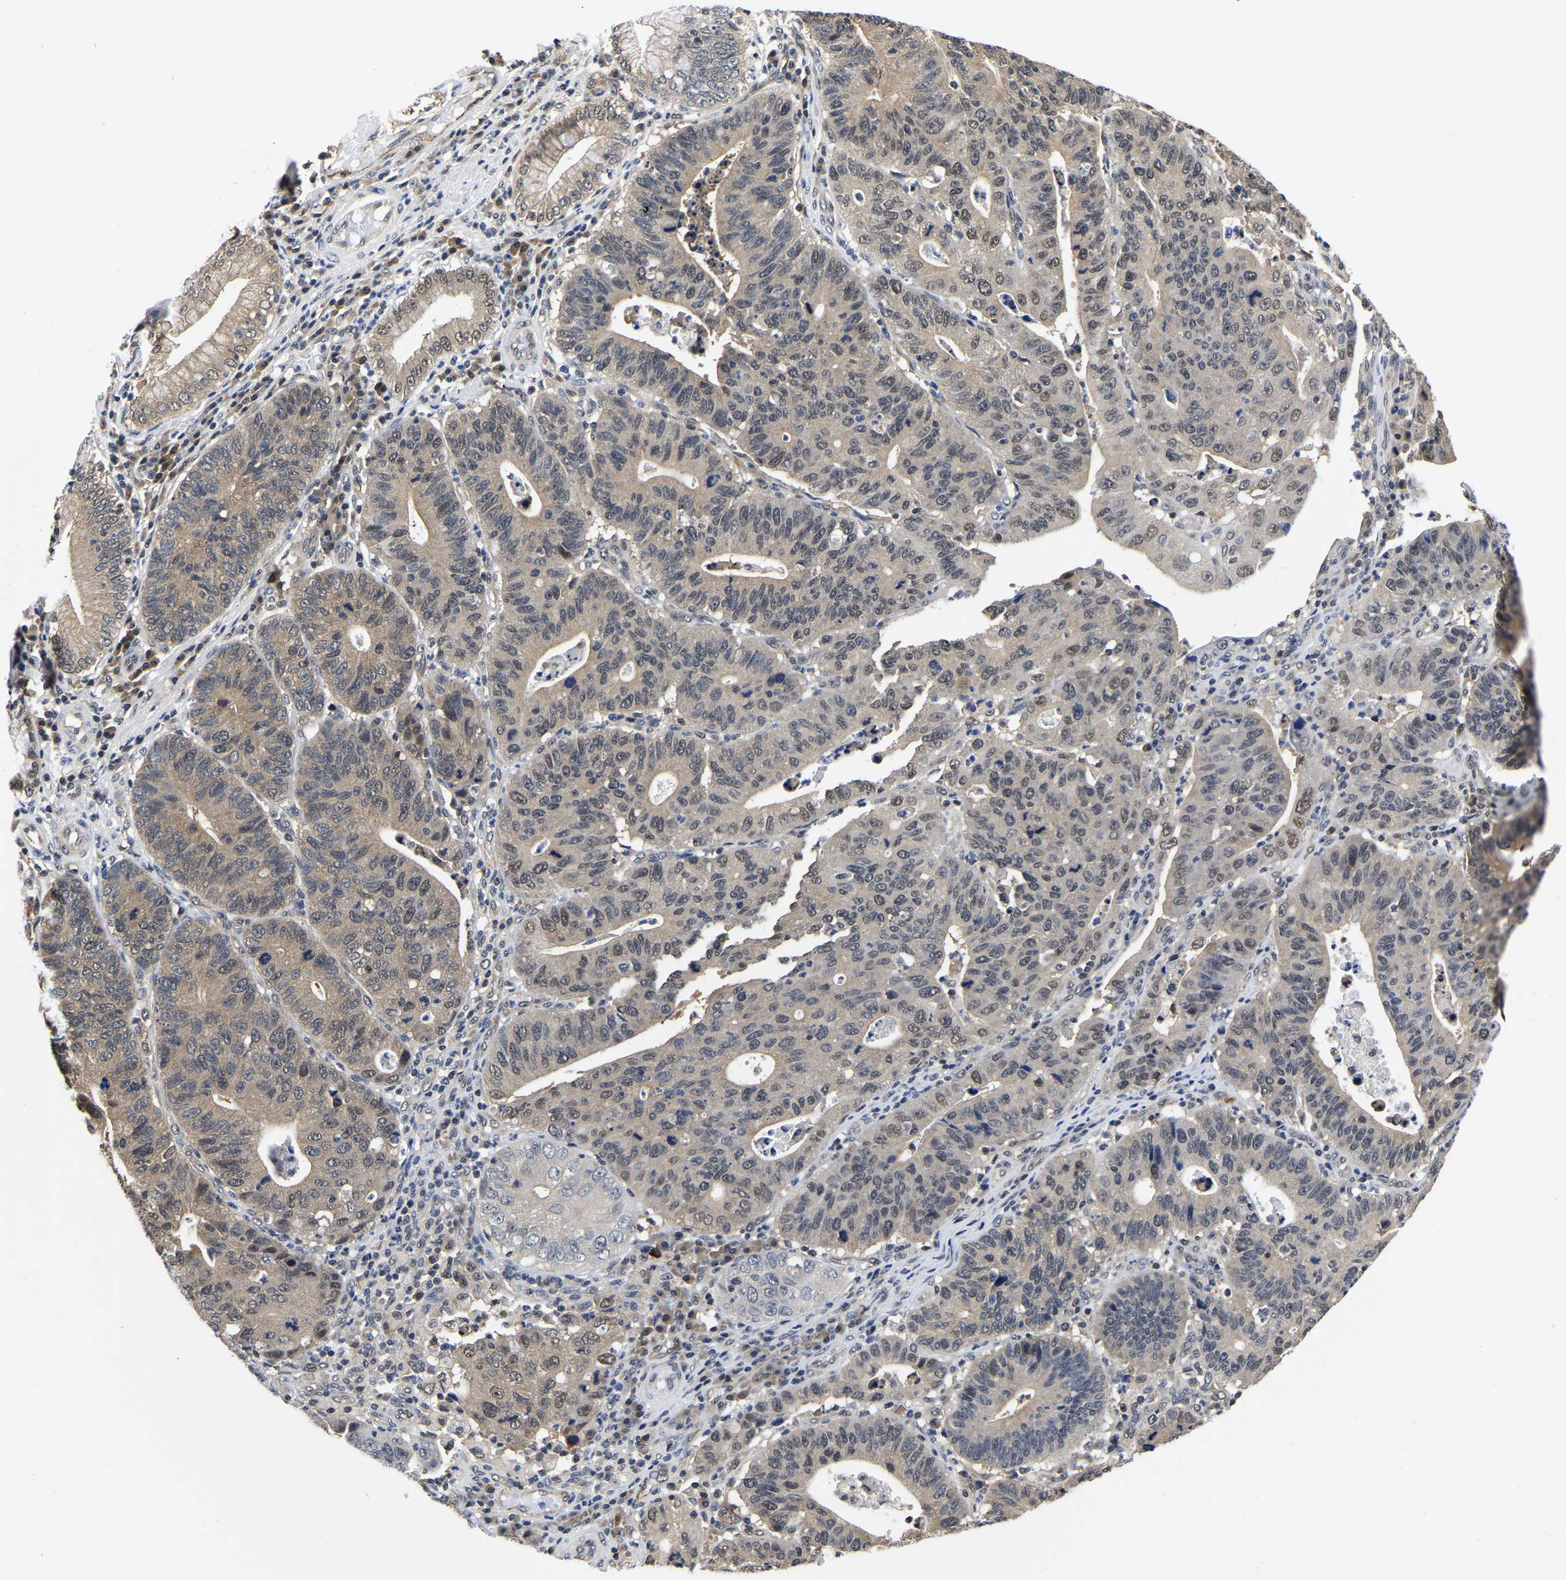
{"staining": {"intensity": "weak", "quantity": ">75%", "location": "cytoplasmic/membranous,nuclear"}, "tissue": "stomach cancer", "cell_type": "Tumor cells", "image_type": "cancer", "snomed": [{"axis": "morphology", "description": "Adenocarcinoma, NOS"}, {"axis": "topography", "description": "Stomach"}], "caption": "Stomach cancer (adenocarcinoma) stained with immunohistochemistry displays weak cytoplasmic/membranous and nuclear positivity in about >75% of tumor cells.", "gene": "MCOLN2", "patient": {"sex": "male", "age": 59}}